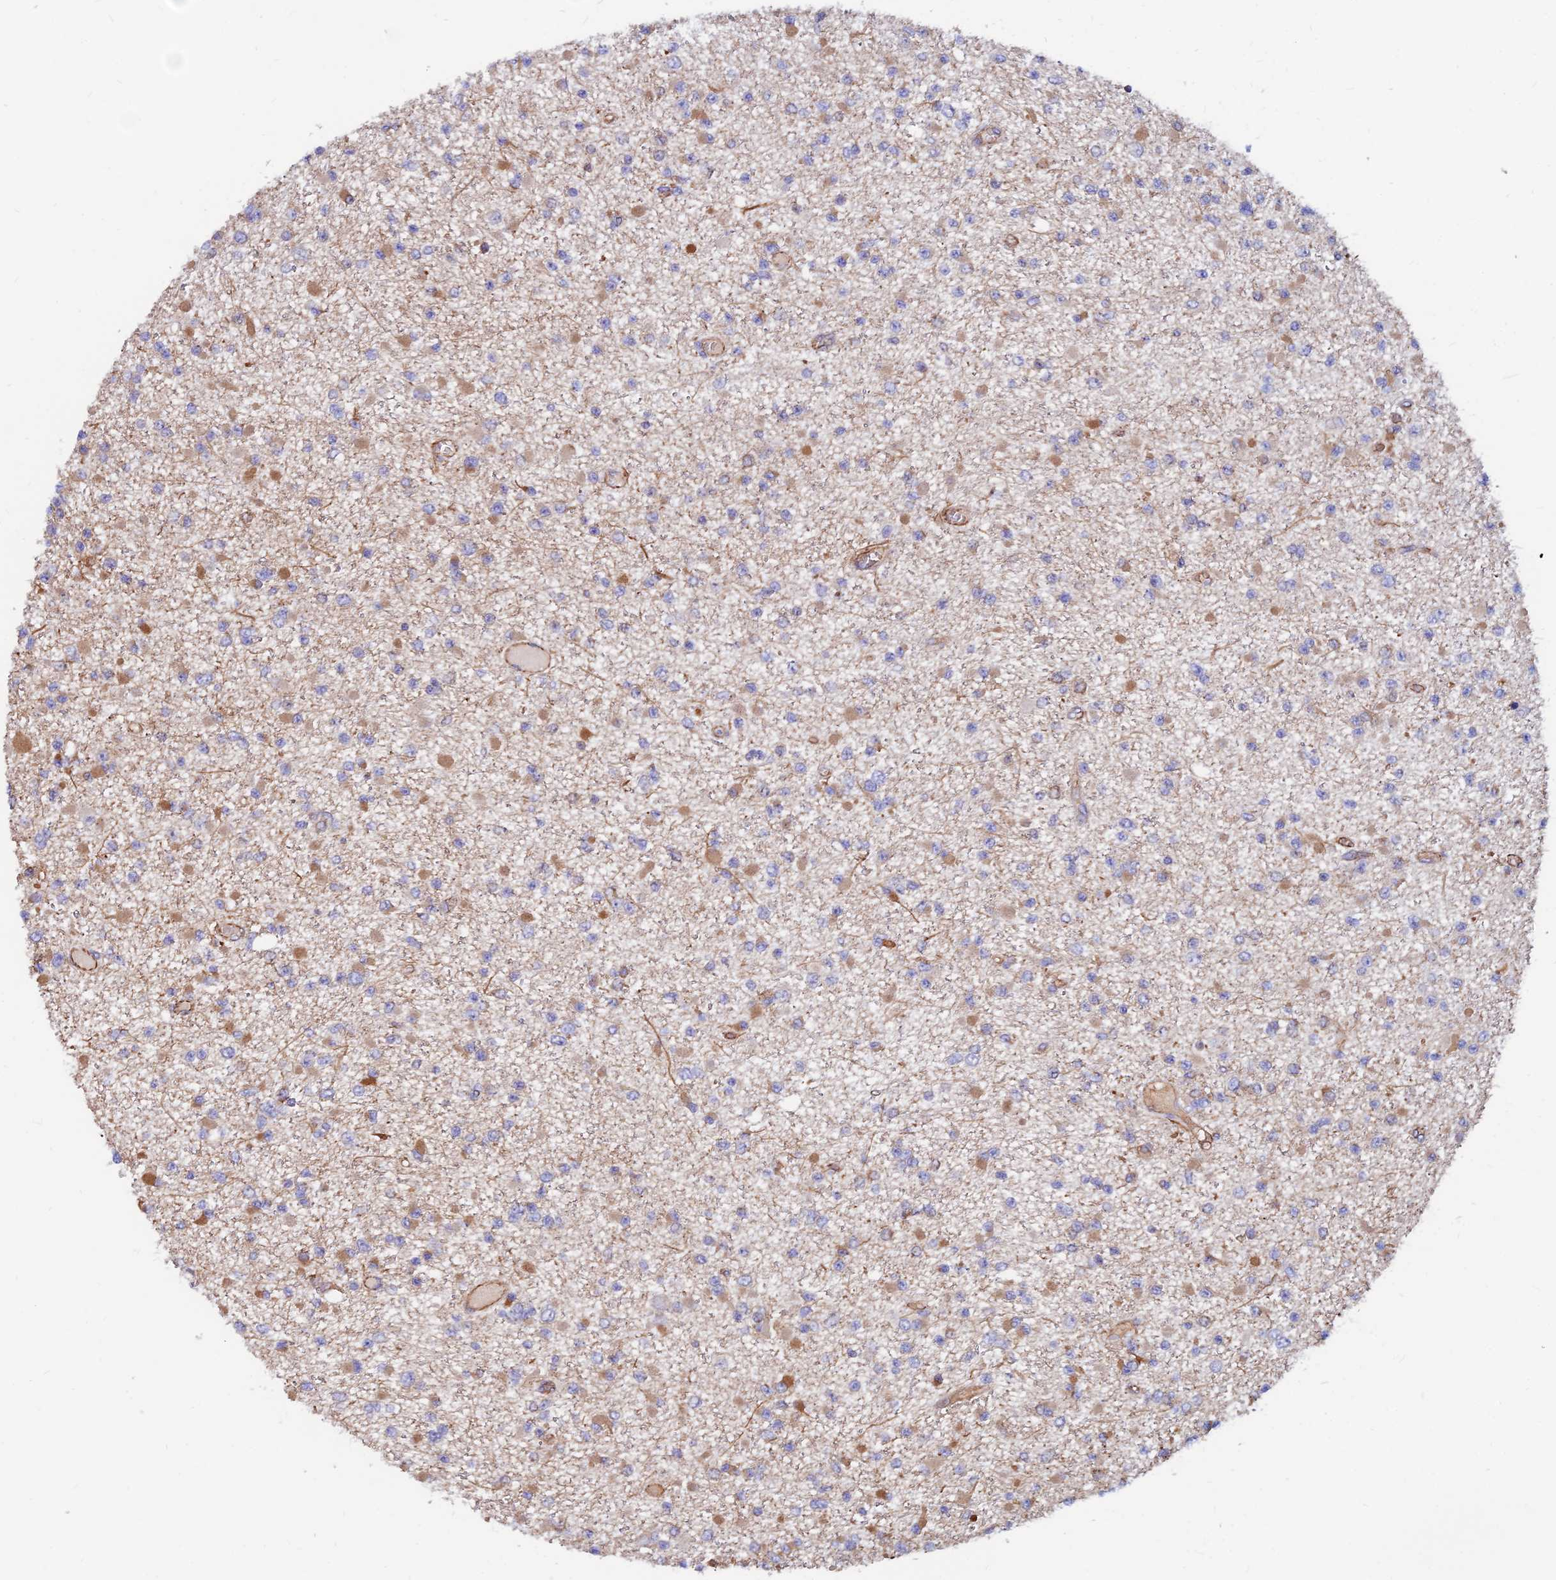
{"staining": {"intensity": "moderate", "quantity": "<25%", "location": "cytoplasmic/membranous"}, "tissue": "glioma", "cell_type": "Tumor cells", "image_type": "cancer", "snomed": [{"axis": "morphology", "description": "Glioma, malignant, Low grade"}, {"axis": "topography", "description": "Brain"}], "caption": "Malignant glioma (low-grade) tissue demonstrates moderate cytoplasmic/membranous positivity in about <25% of tumor cells", "gene": "CDK18", "patient": {"sex": "female", "age": 22}}